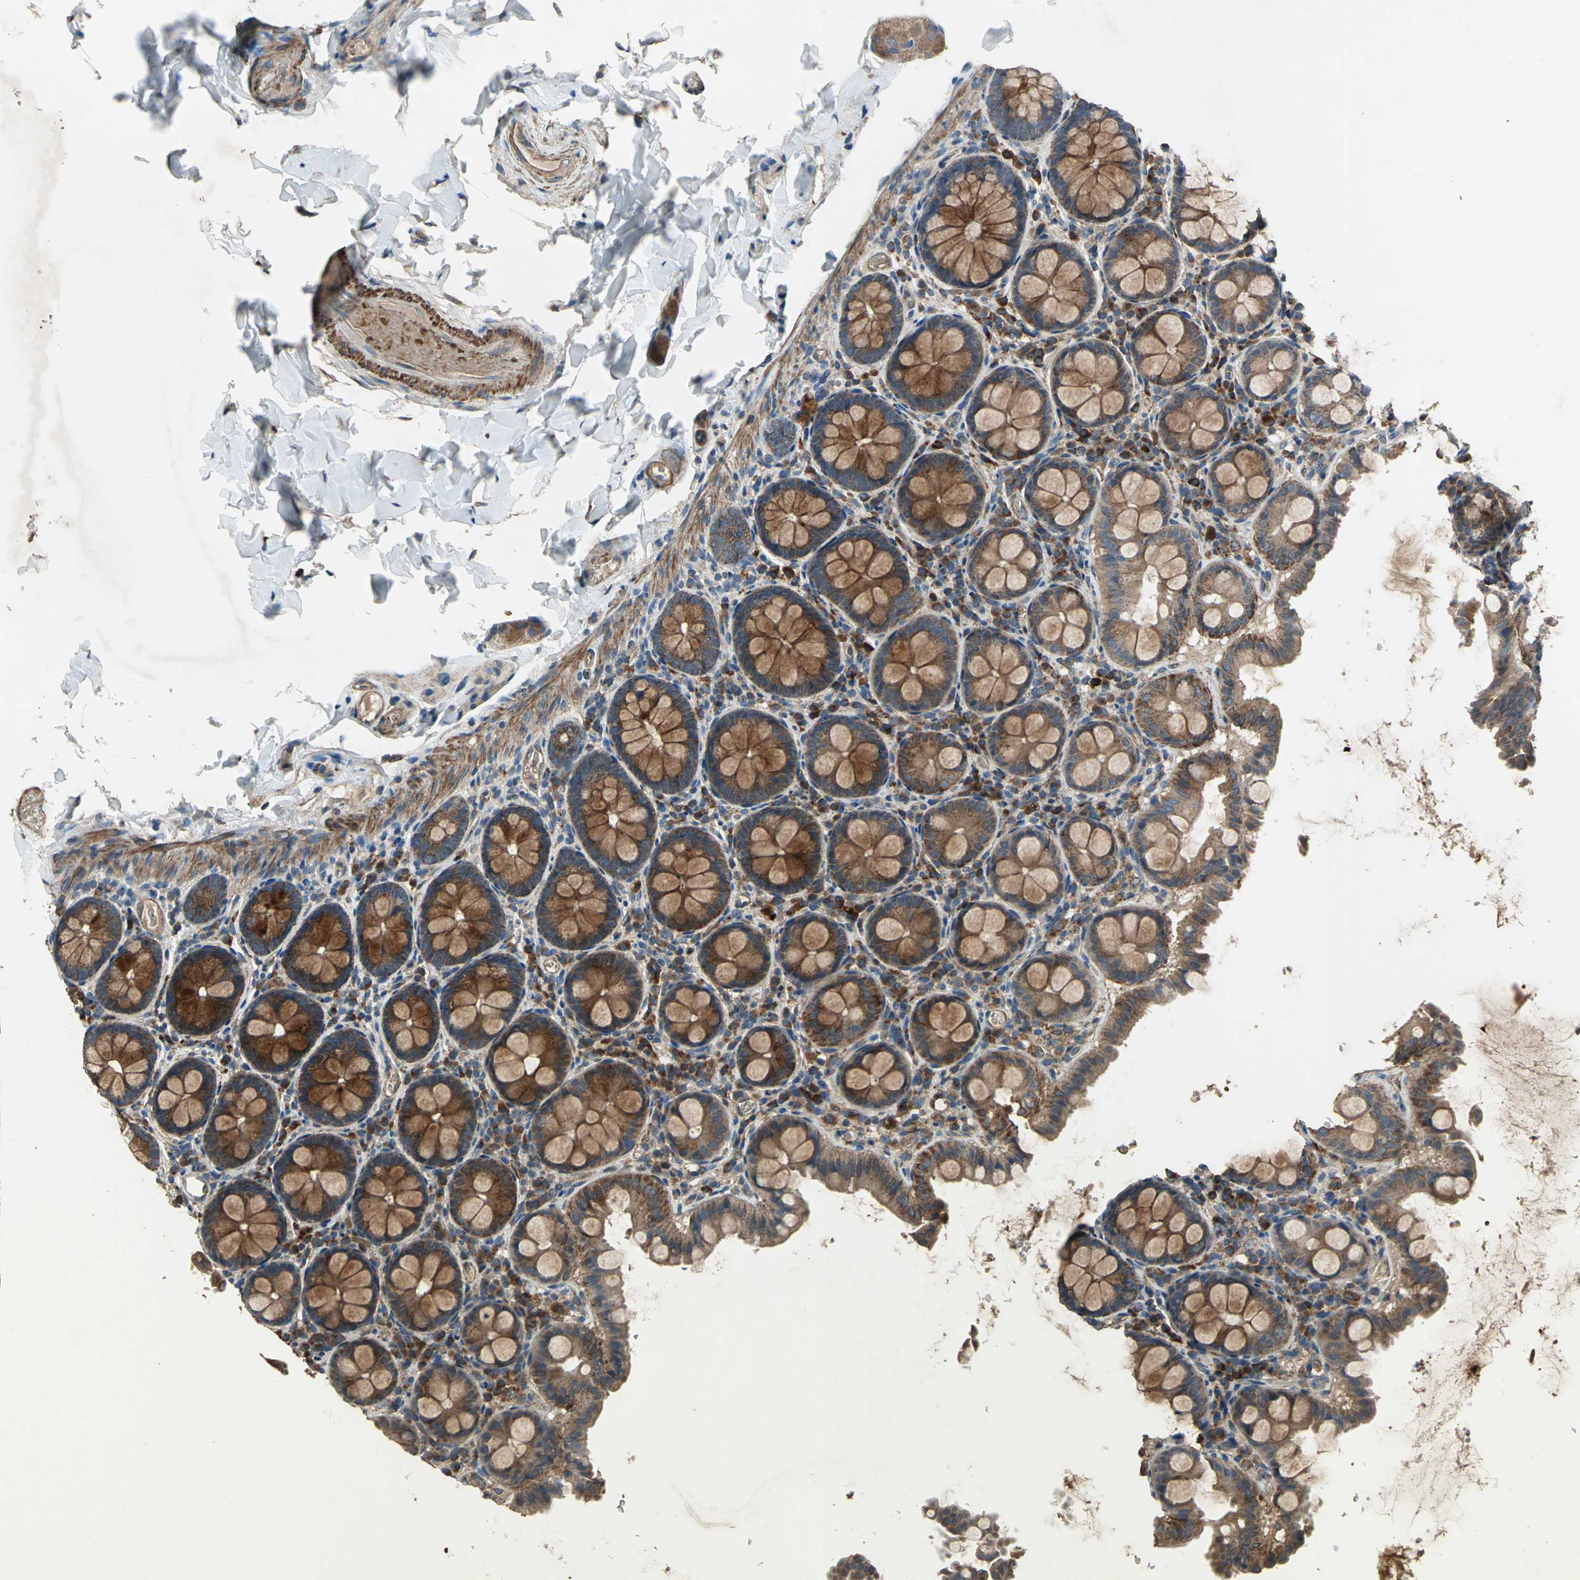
{"staining": {"intensity": "moderate", "quantity": ">75%", "location": "cytoplasmic/membranous"}, "tissue": "colon", "cell_type": "Endothelial cells", "image_type": "normal", "snomed": [{"axis": "morphology", "description": "Normal tissue, NOS"}, {"axis": "topography", "description": "Colon"}], "caption": "IHC micrograph of unremarkable colon stained for a protein (brown), which reveals medium levels of moderate cytoplasmic/membranous staining in approximately >75% of endothelial cells.", "gene": "POLRMT", "patient": {"sex": "female", "age": 61}}